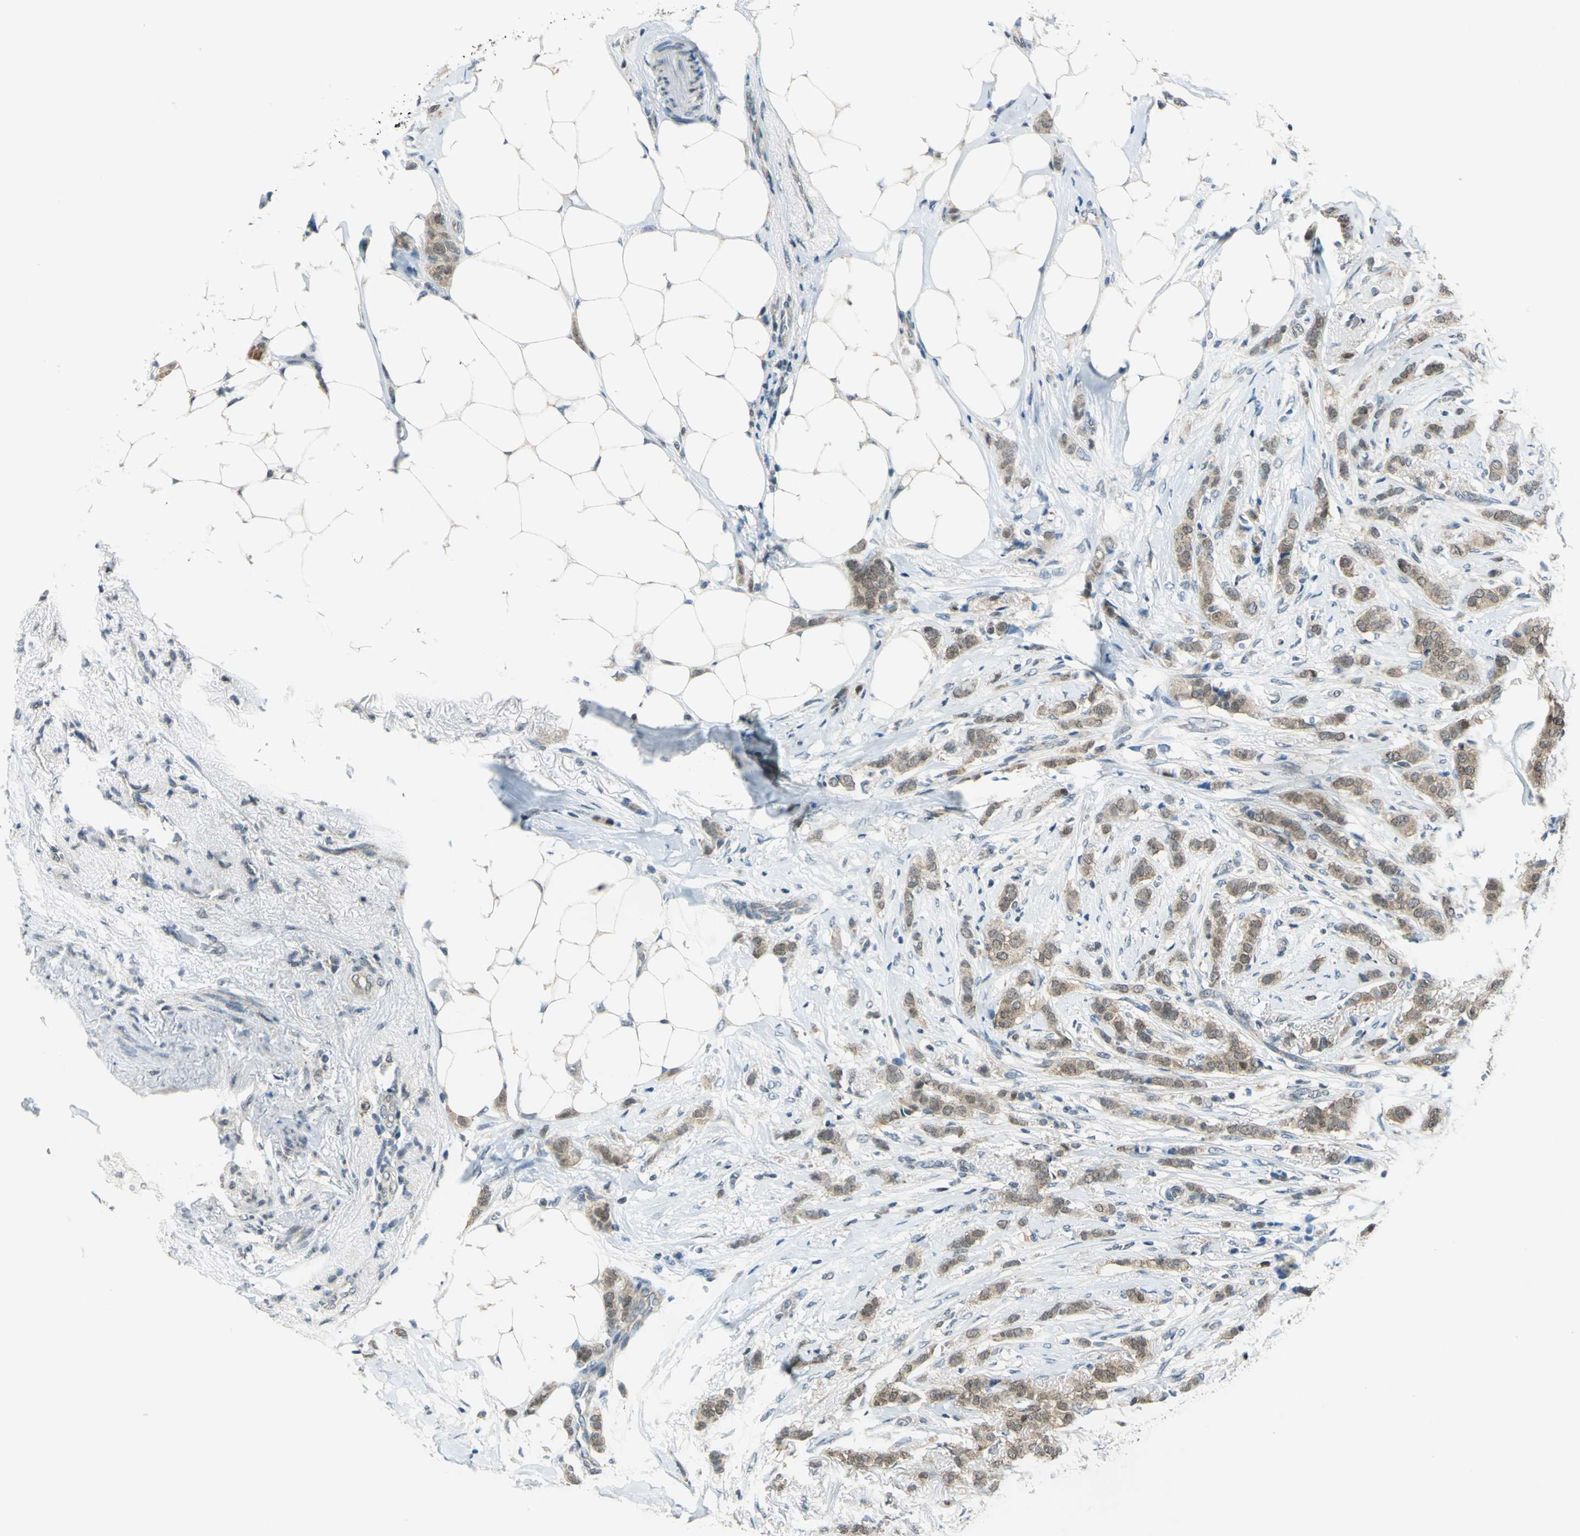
{"staining": {"intensity": "weak", "quantity": ">75%", "location": "cytoplasmic/membranous"}, "tissue": "breast cancer", "cell_type": "Tumor cells", "image_type": "cancer", "snomed": [{"axis": "morphology", "description": "Lobular carcinoma"}, {"axis": "topography", "description": "Breast"}], "caption": "Tumor cells reveal low levels of weak cytoplasmic/membranous expression in about >75% of cells in breast cancer. (DAB (3,3'-diaminobenzidine) = brown stain, brightfield microscopy at high magnification).", "gene": "PIN1", "patient": {"sex": "female", "age": 55}}